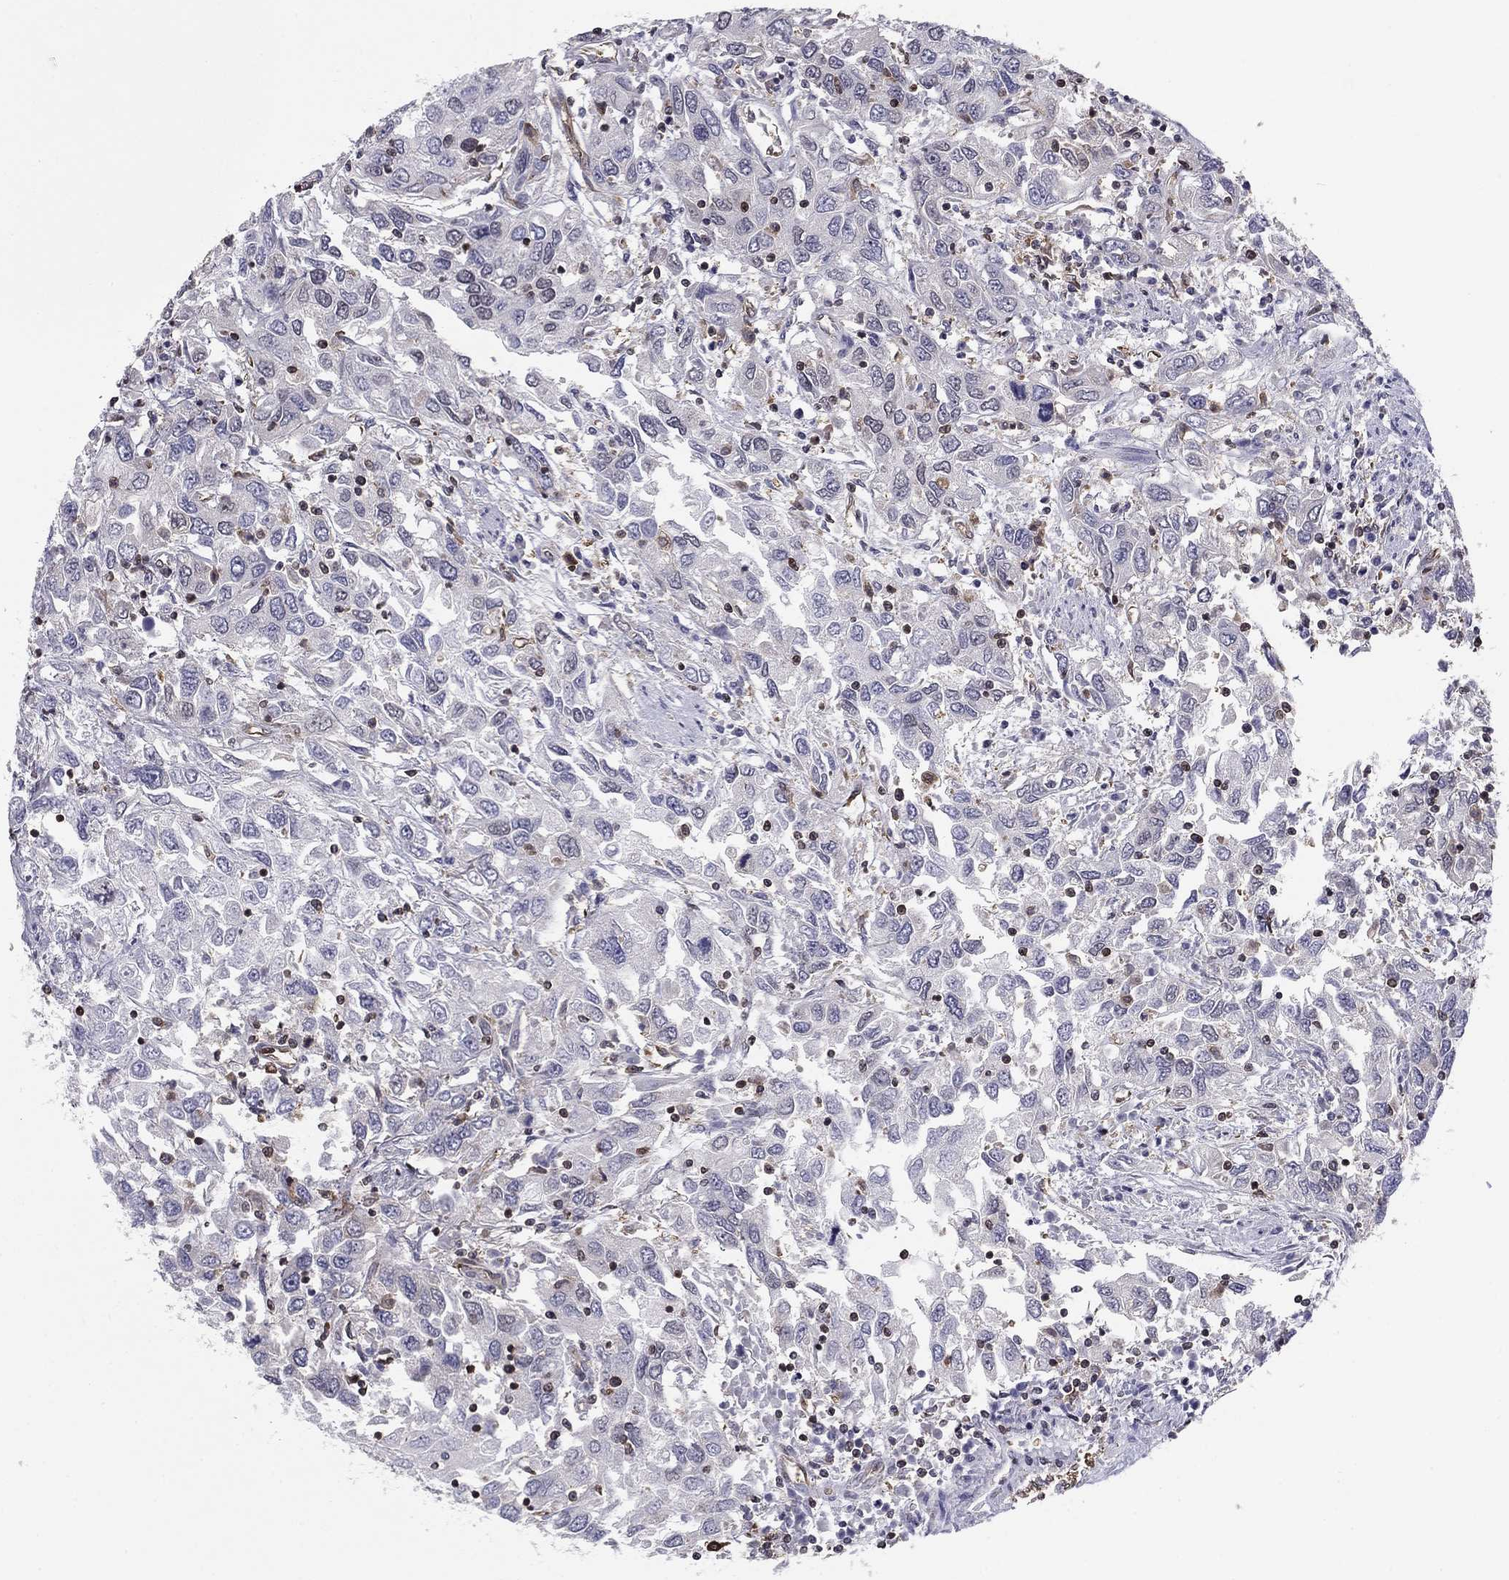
{"staining": {"intensity": "negative", "quantity": "none", "location": "none"}, "tissue": "urothelial cancer", "cell_type": "Tumor cells", "image_type": "cancer", "snomed": [{"axis": "morphology", "description": "Urothelial carcinoma, High grade"}, {"axis": "topography", "description": "Urinary bladder"}], "caption": "High magnification brightfield microscopy of urothelial carcinoma (high-grade) stained with DAB (3,3'-diaminobenzidine) (brown) and counterstained with hematoxylin (blue): tumor cells show no significant expression.", "gene": "PLCB2", "patient": {"sex": "male", "age": 76}}